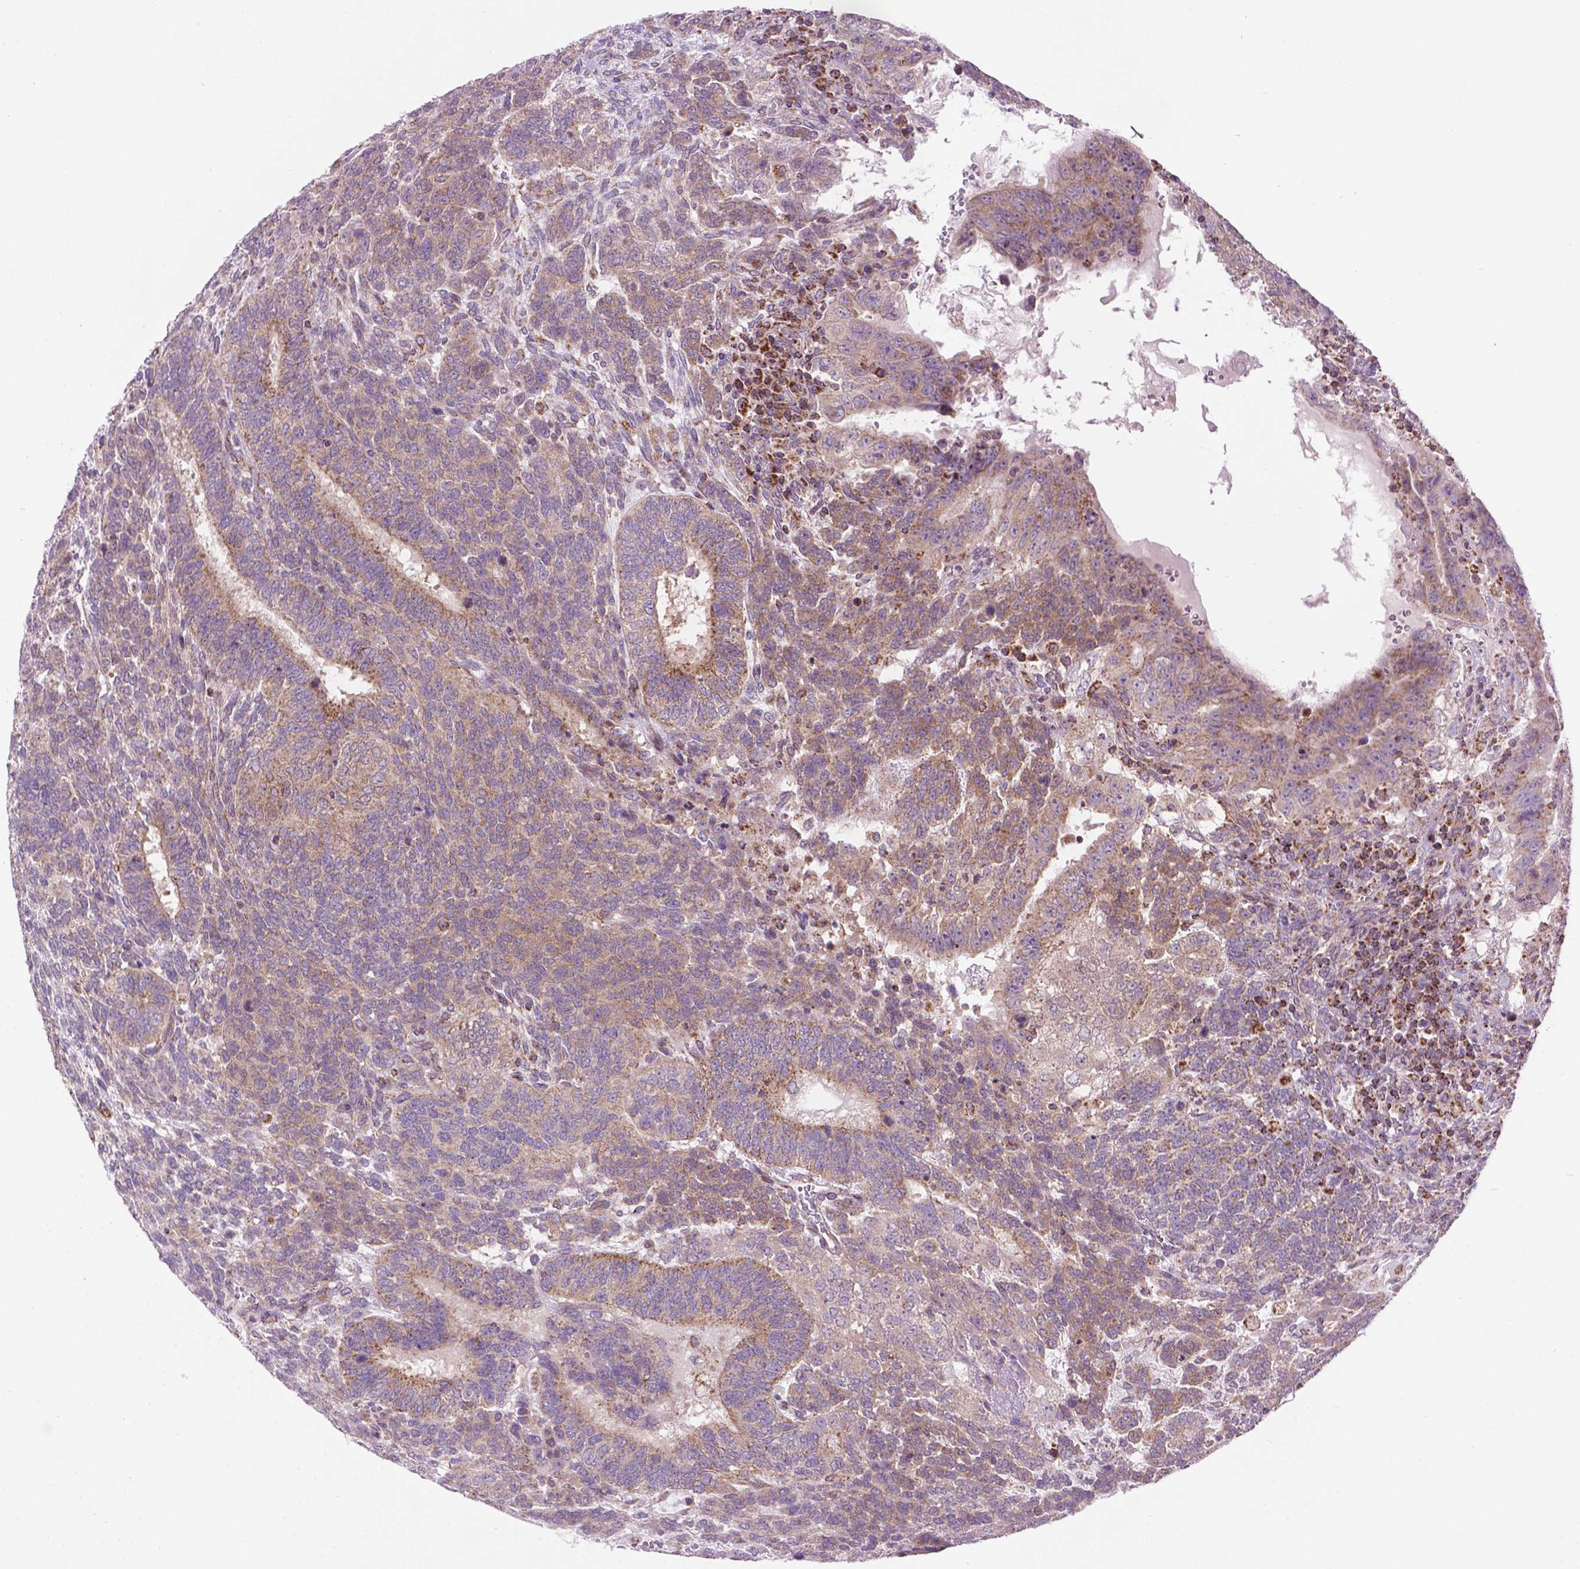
{"staining": {"intensity": "moderate", "quantity": "25%-75%", "location": "cytoplasmic/membranous"}, "tissue": "testis cancer", "cell_type": "Tumor cells", "image_type": "cancer", "snomed": [{"axis": "morphology", "description": "Normal tissue, NOS"}, {"axis": "morphology", "description": "Carcinoma, Embryonal, NOS"}, {"axis": "topography", "description": "Testis"}, {"axis": "topography", "description": "Epididymis"}], "caption": "Human testis embryonal carcinoma stained for a protein (brown) reveals moderate cytoplasmic/membranous positive positivity in approximately 25%-75% of tumor cells.", "gene": "PYCR3", "patient": {"sex": "male", "age": 23}}